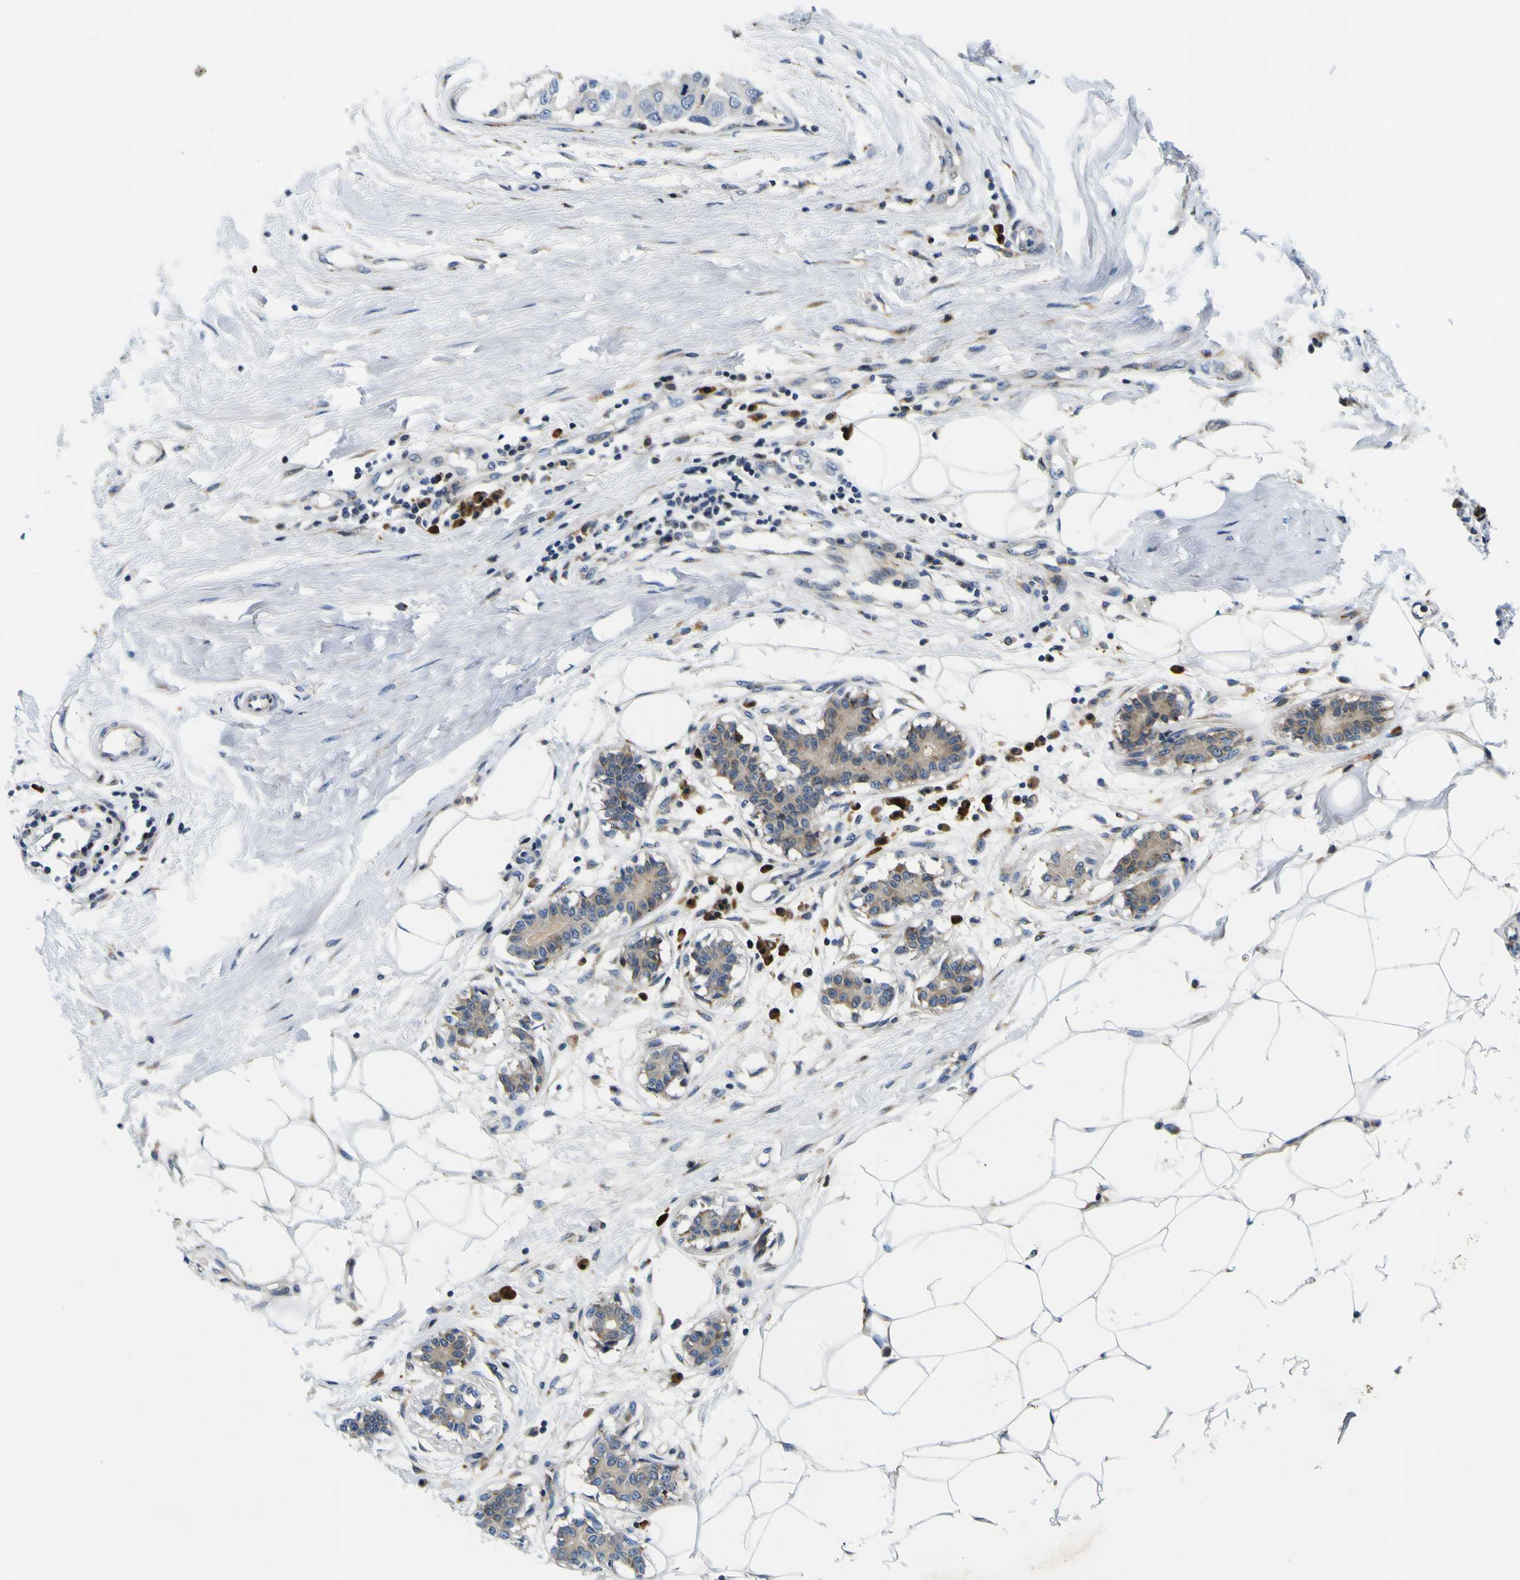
{"staining": {"intensity": "weak", "quantity": "25%-75%", "location": "cytoplasmic/membranous"}, "tissue": "breast cancer", "cell_type": "Tumor cells", "image_type": "cancer", "snomed": [{"axis": "morphology", "description": "Duct carcinoma"}, {"axis": "topography", "description": "Breast"}], "caption": "Invasive ductal carcinoma (breast) tissue reveals weak cytoplasmic/membranous positivity in approximately 25%-75% of tumor cells, visualized by immunohistochemistry.", "gene": "NLRP3", "patient": {"sex": "female", "age": 40}}